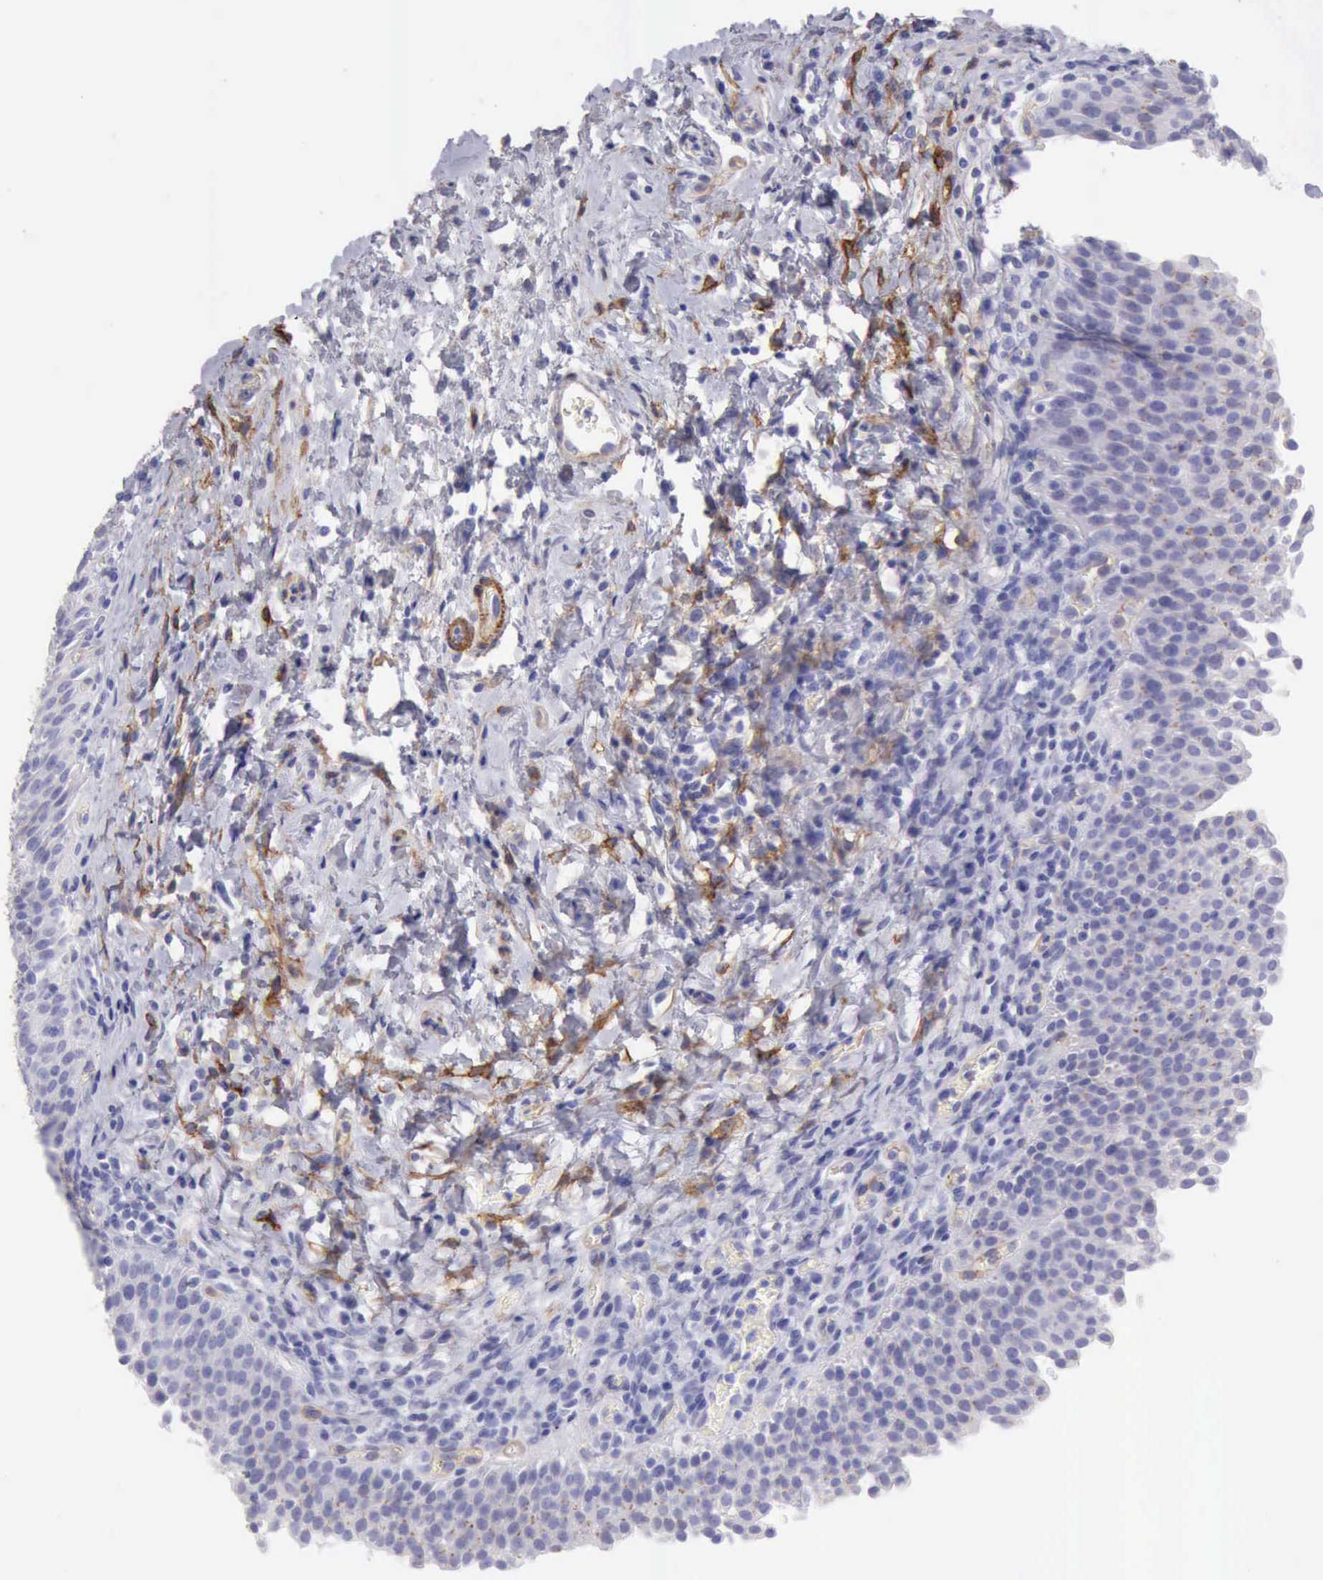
{"staining": {"intensity": "negative", "quantity": "none", "location": "none"}, "tissue": "urinary bladder", "cell_type": "Urothelial cells", "image_type": "normal", "snomed": [{"axis": "morphology", "description": "Normal tissue, NOS"}, {"axis": "topography", "description": "Urinary bladder"}], "caption": "IHC of benign urinary bladder displays no staining in urothelial cells.", "gene": "AOC3", "patient": {"sex": "male", "age": 51}}